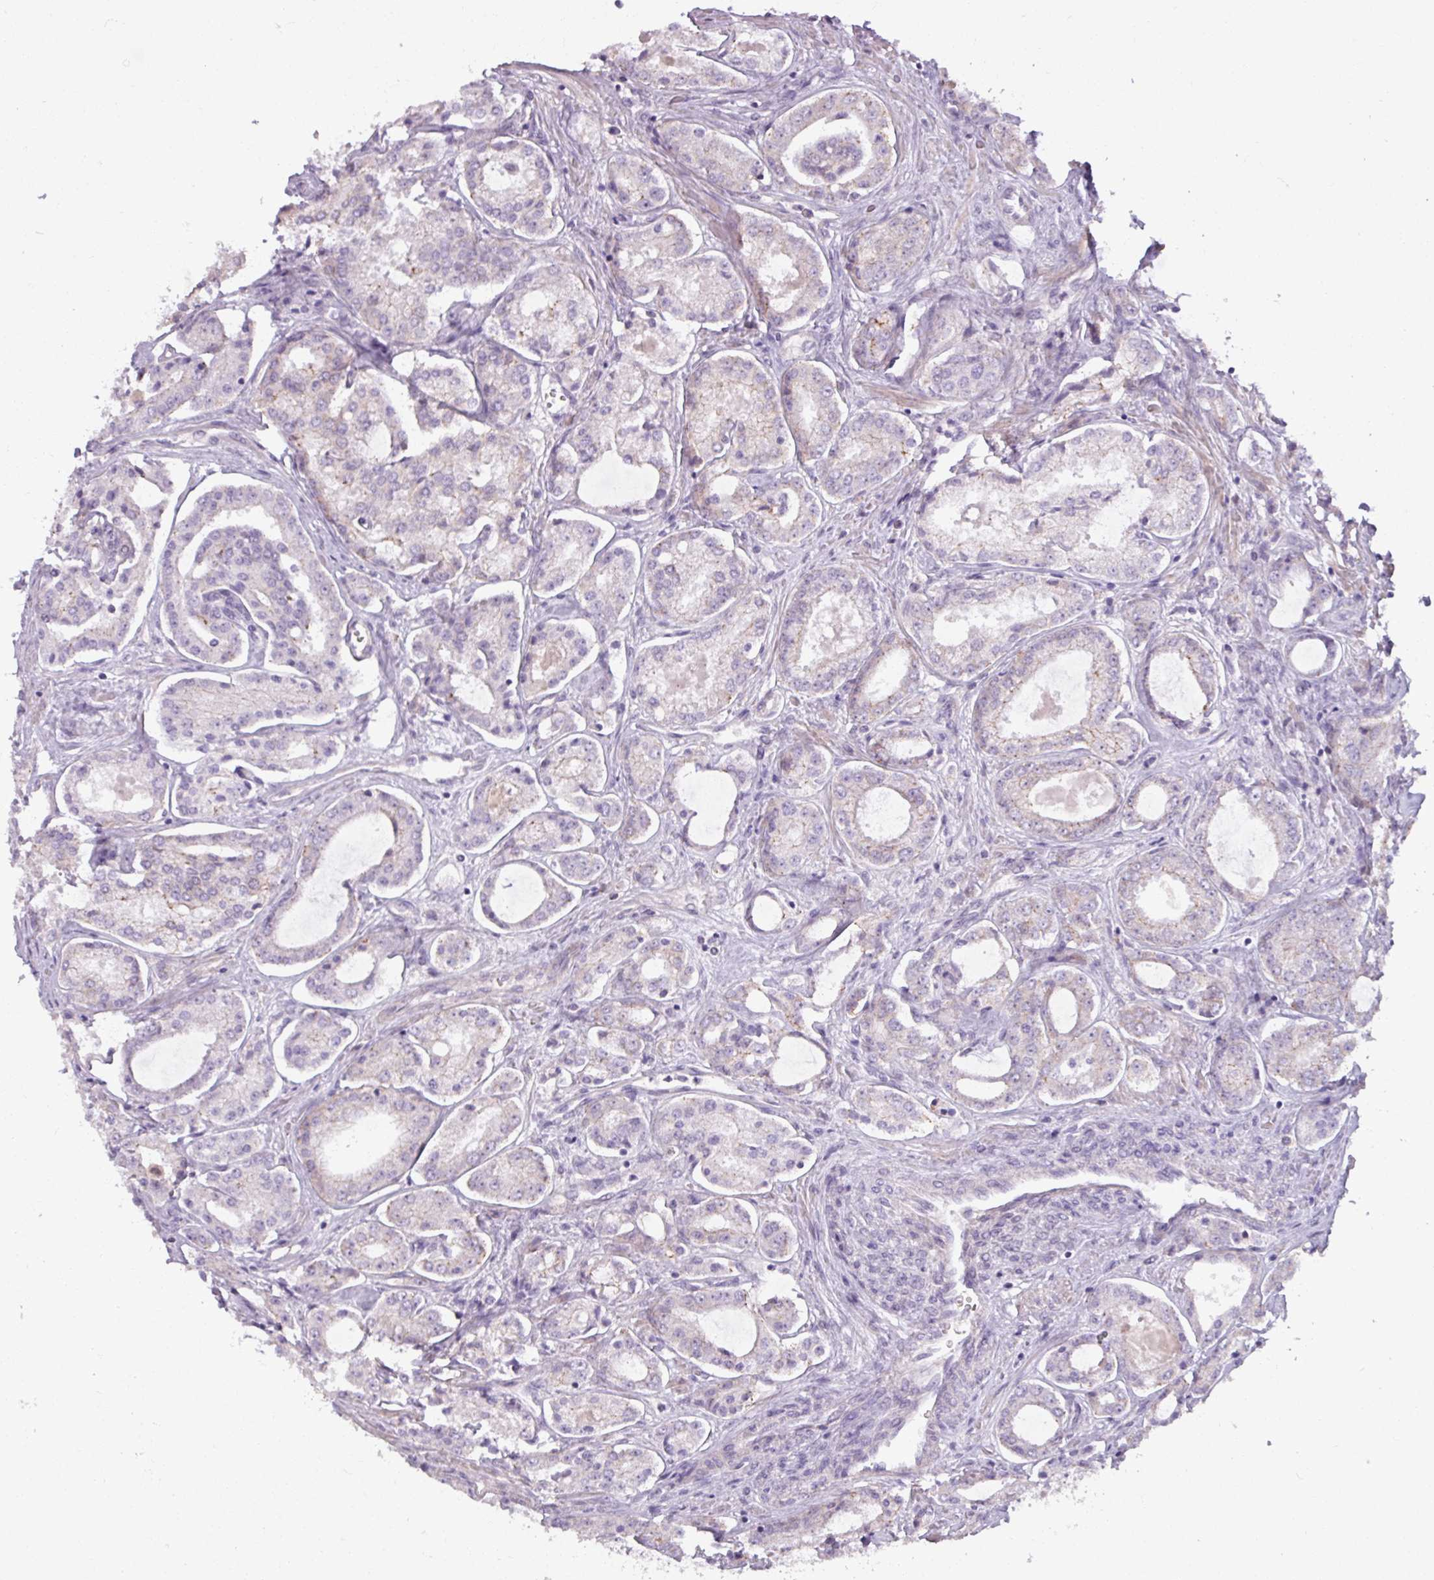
{"staining": {"intensity": "weak", "quantity": "<25%", "location": "cytoplasmic/membranous"}, "tissue": "prostate cancer", "cell_type": "Tumor cells", "image_type": "cancer", "snomed": [{"axis": "morphology", "description": "Adenocarcinoma, Low grade"}, {"axis": "topography", "description": "Prostate"}], "caption": "This is an IHC photomicrograph of prostate low-grade adenocarcinoma. There is no expression in tumor cells.", "gene": "PNMA6A", "patient": {"sex": "male", "age": 68}}